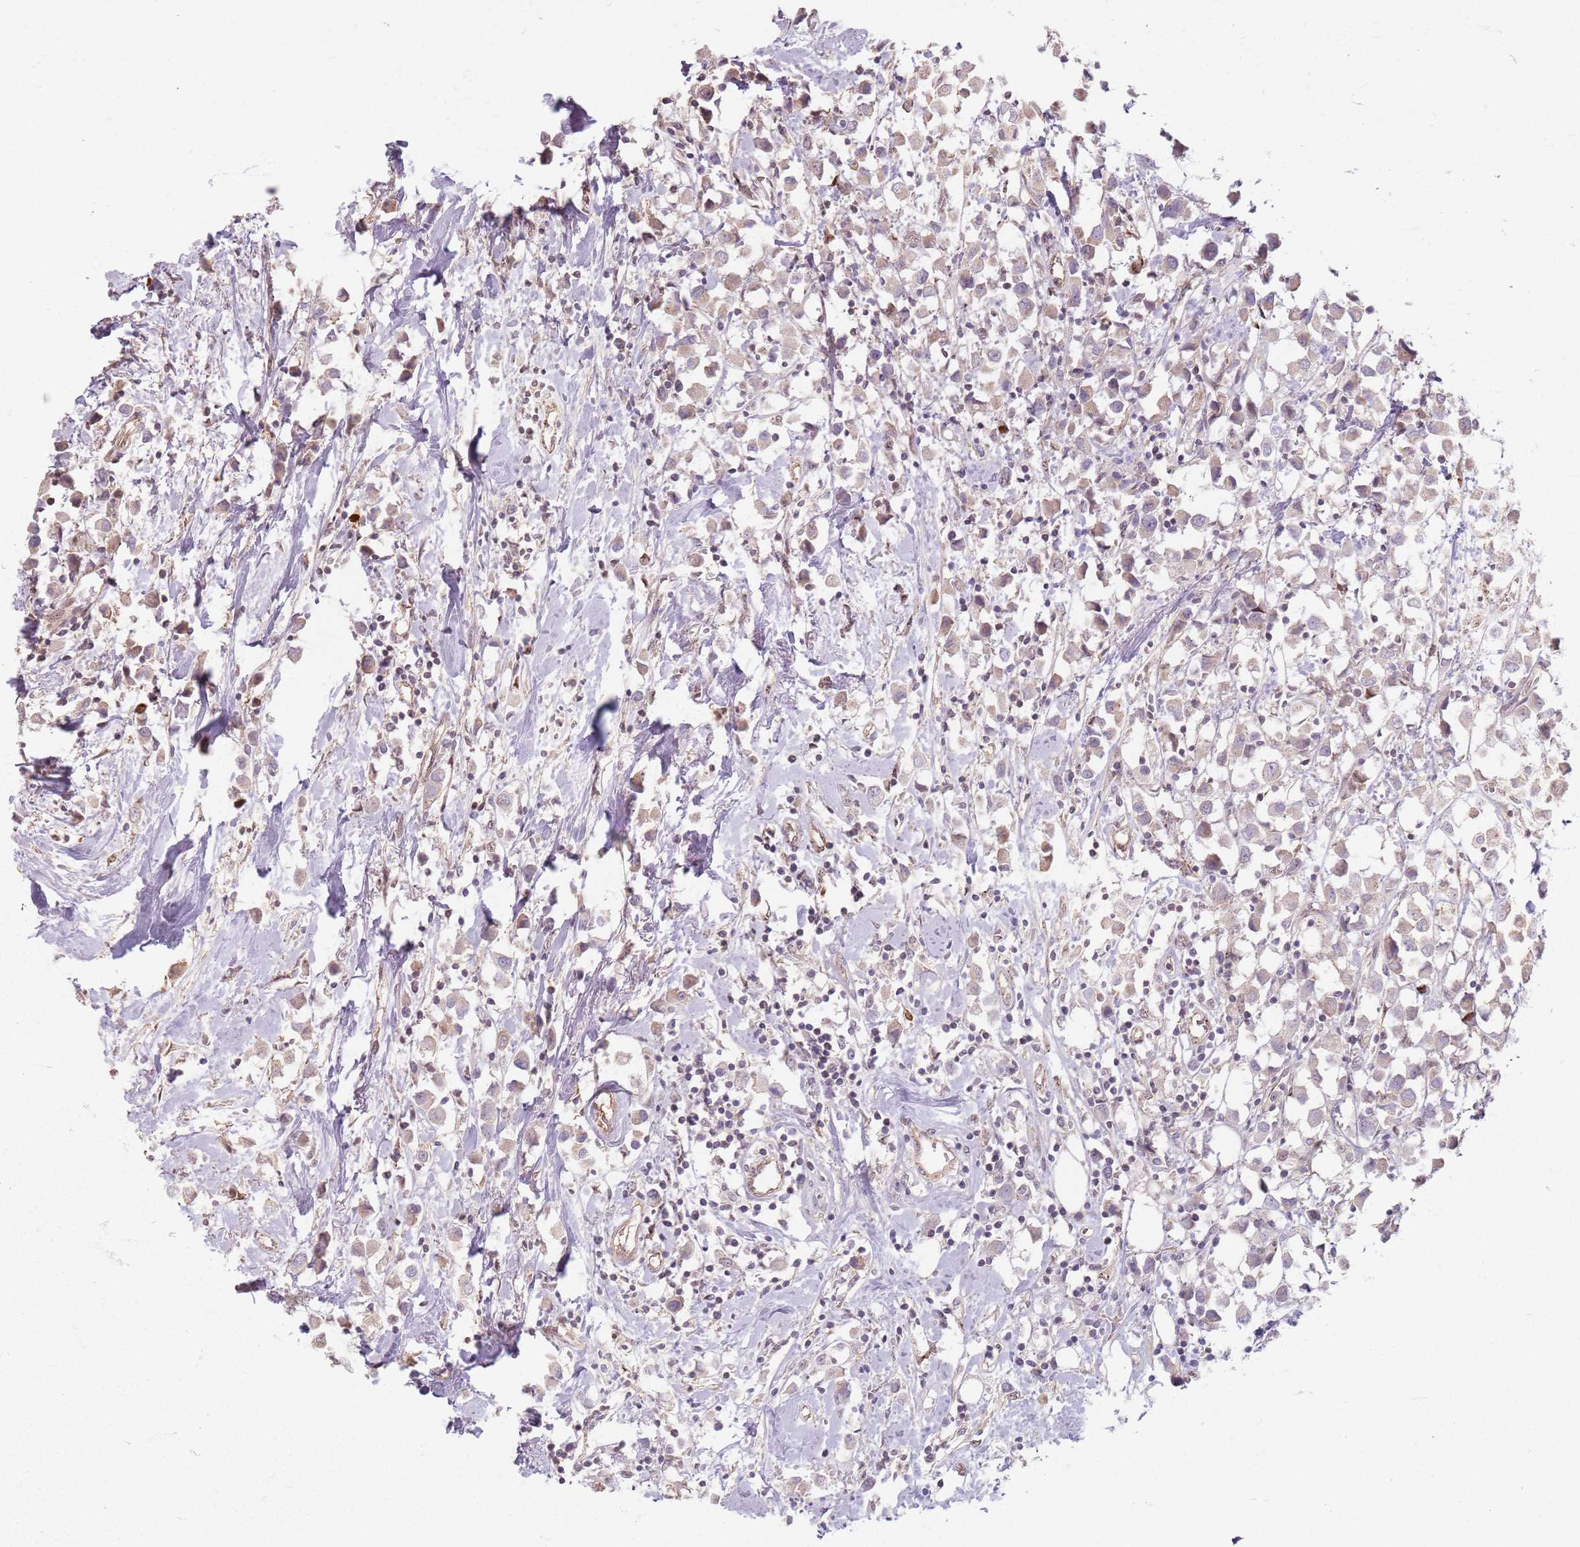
{"staining": {"intensity": "weak", "quantity": "25%-75%", "location": "cytoplasmic/membranous,nuclear"}, "tissue": "breast cancer", "cell_type": "Tumor cells", "image_type": "cancer", "snomed": [{"axis": "morphology", "description": "Duct carcinoma"}, {"axis": "topography", "description": "Breast"}], "caption": "Immunohistochemical staining of breast invasive ductal carcinoma demonstrates low levels of weak cytoplasmic/membranous and nuclear staining in about 25%-75% of tumor cells.", "gene": "KCNA5", "patient": {"sex": "female", "age": 61}}